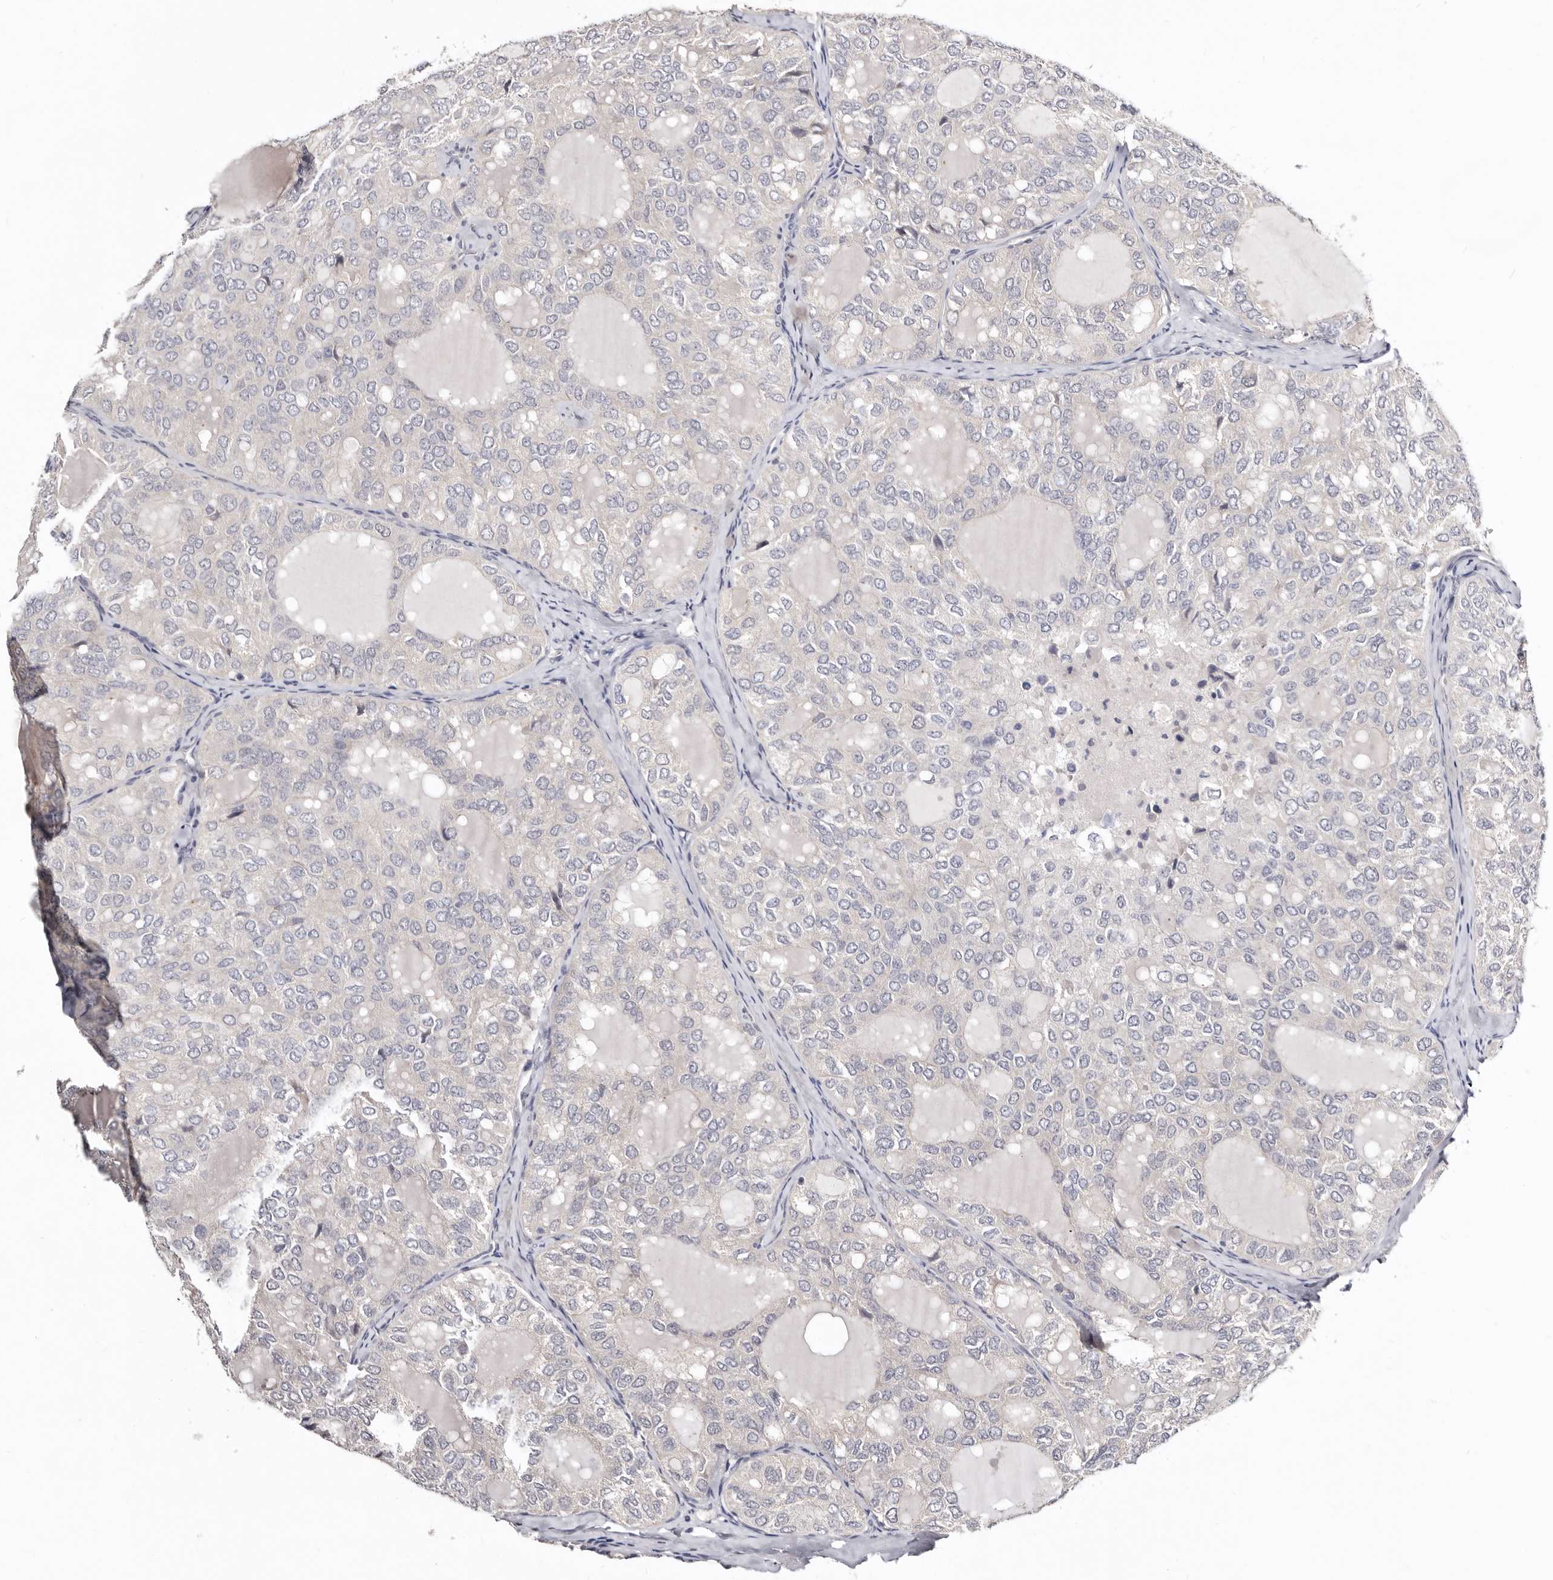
{"staining": {"intensity": "negative", "quantity": "none", "location": "none"}, "tissue": "thyroid cancer", "cell_type": "Tumor cells", "image_type": "cancer", "snomed": [{"axis": "morphology", "description": "Follicular adenoma carcinoma, NOS"}, {"axis": "topography", "description": "Thyroid gland"}], "caption": "Thyroid follicular adenoma carcinoma was stained to show a protein in brown. There is no significant positivity in tumor cells.", "gene": "KLHL4", "patient": {"sex": "male", "age": 75}}